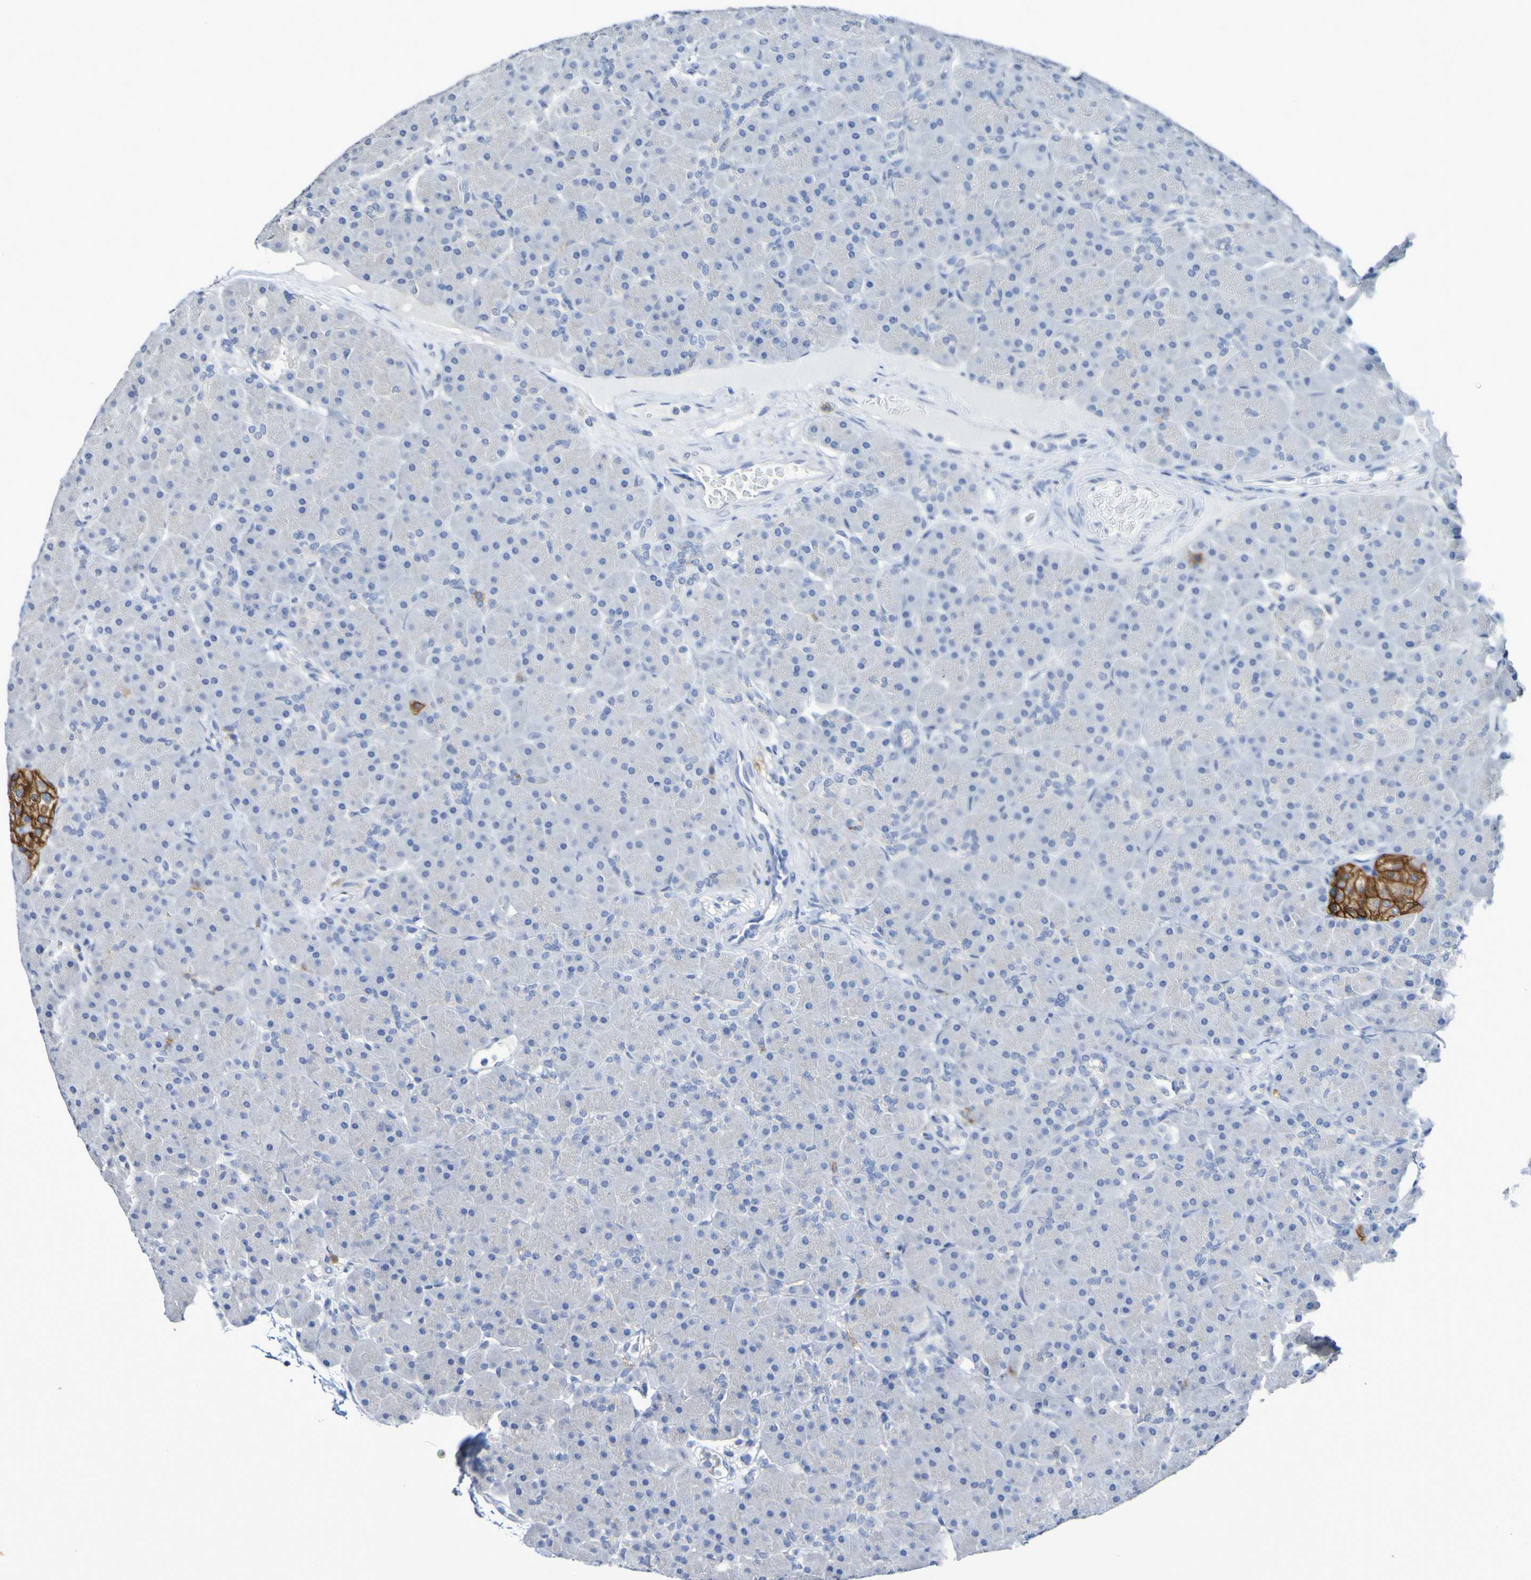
{"staining": {"intensity": "negative", "quantity": "none", "location": "none"}, "tissue": "pancreas", "cell_type": "Exocrine glandular cells", "image_type": "normal", "snomed": [{"axis": "morphology", "description": "Normal tissue, NOS"}, {"axis": "topography", "description": "Pancreas"}], "caption": "IHC micrograph of unremarkable pancreas: human pancreas stained with DAB (3,3'-diaminobenzidine) shows no significant protein expression in exocrine glandular cells. (DAB immunohistochemistry, high magnification).", "gene": "SLC3A2", "patient": {"sex": "male", "age": 66}}